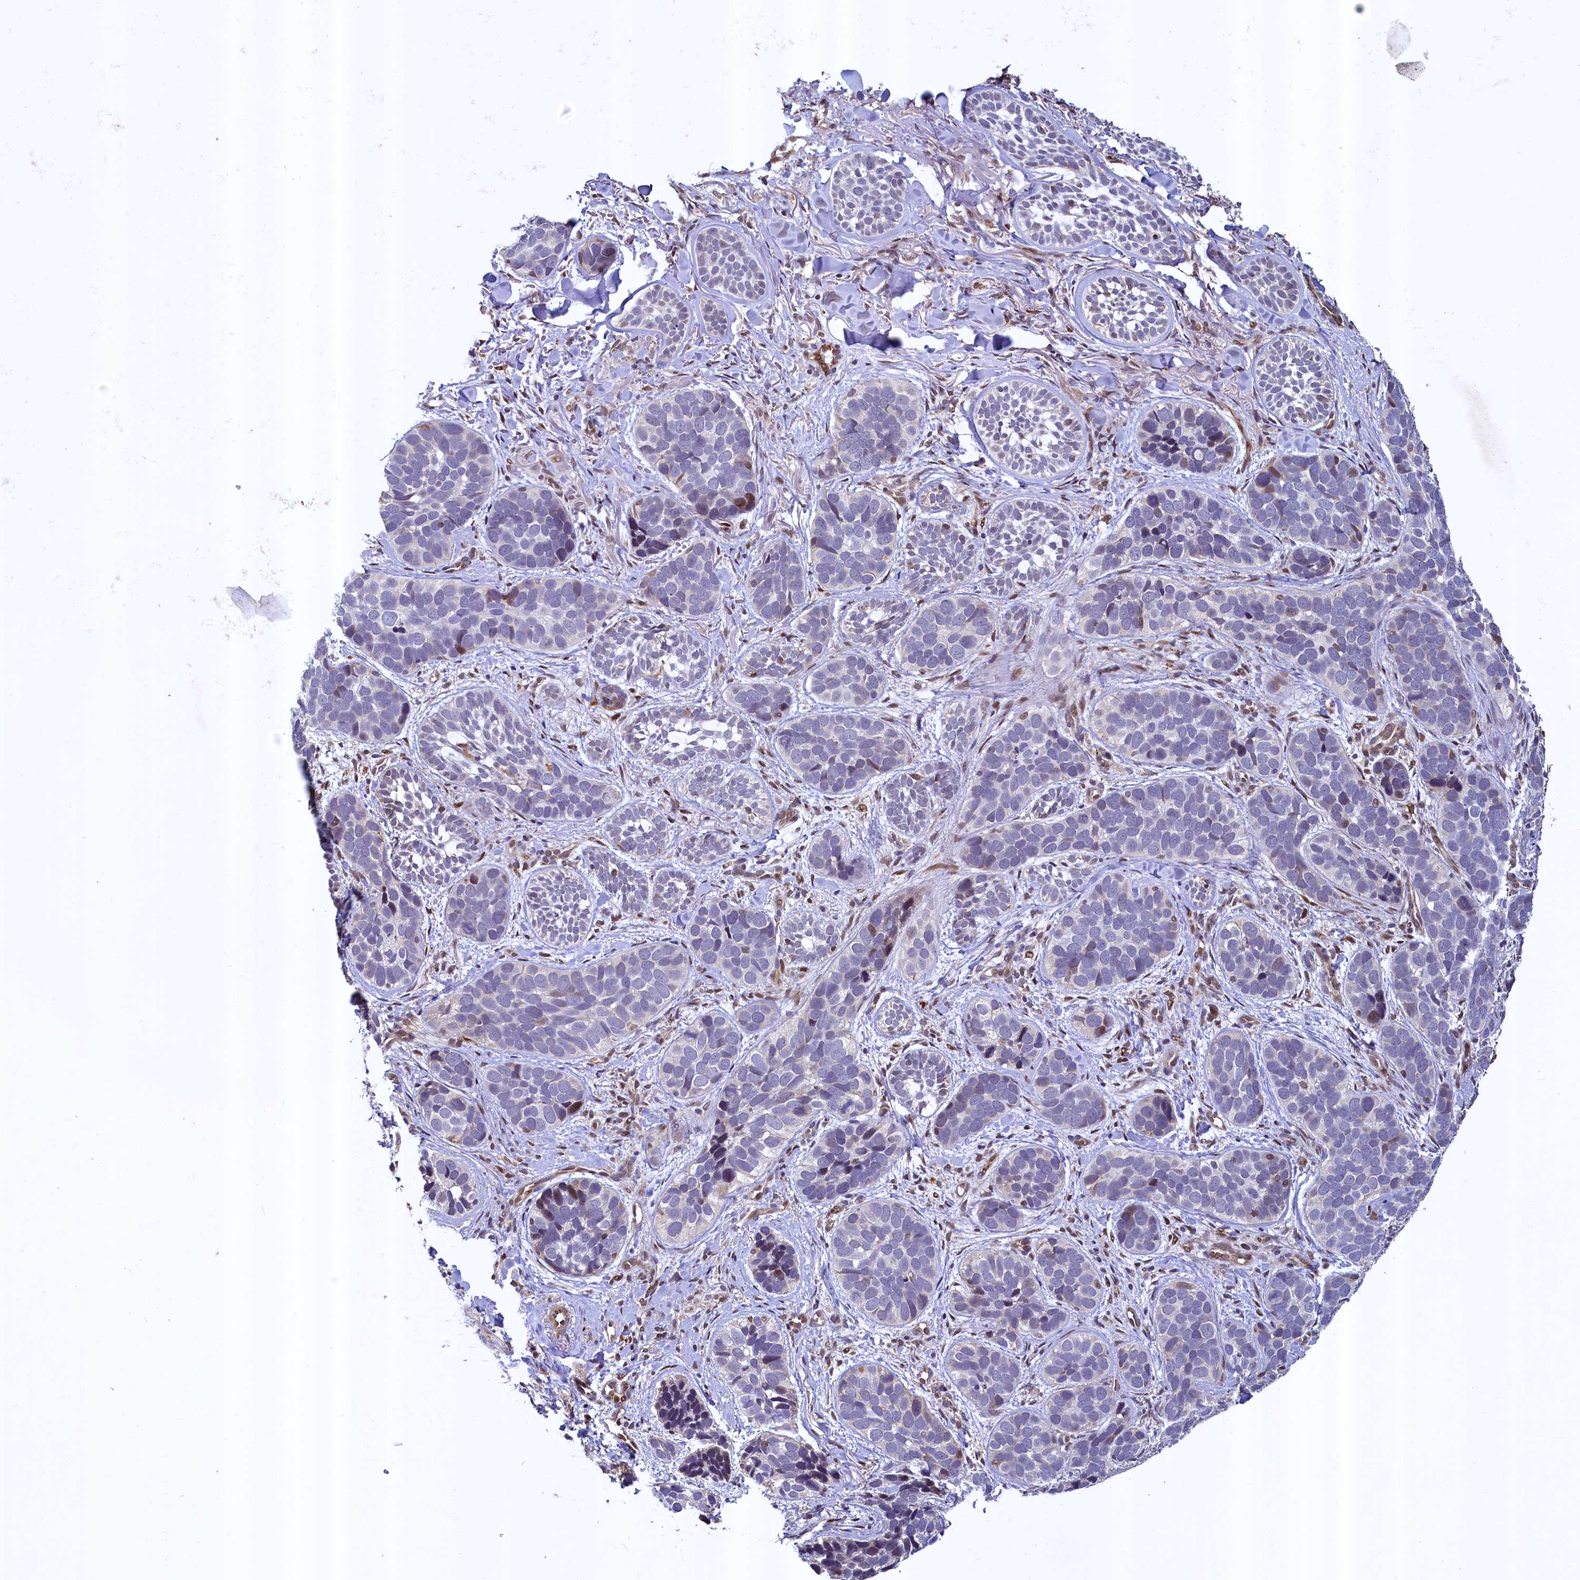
{"staining": {"intensity": "negative", "quantity": "none", "location": "none"}, "tissue": "skin cancer", "cell_type": "Tumor cells", "image_type": "cancer", "snomed": [{"axis": "morphology", "description": "Basal cell carcinoma"}, {"axis": "topography", "description": "Skin"}], "caption": "Immunohistochemical staining of human skin basal cell carcinoma demonstrates no significant positivity in tumor cells.", "gene": "ZNF577", "patient": {"sex": "male", "age": 71}}